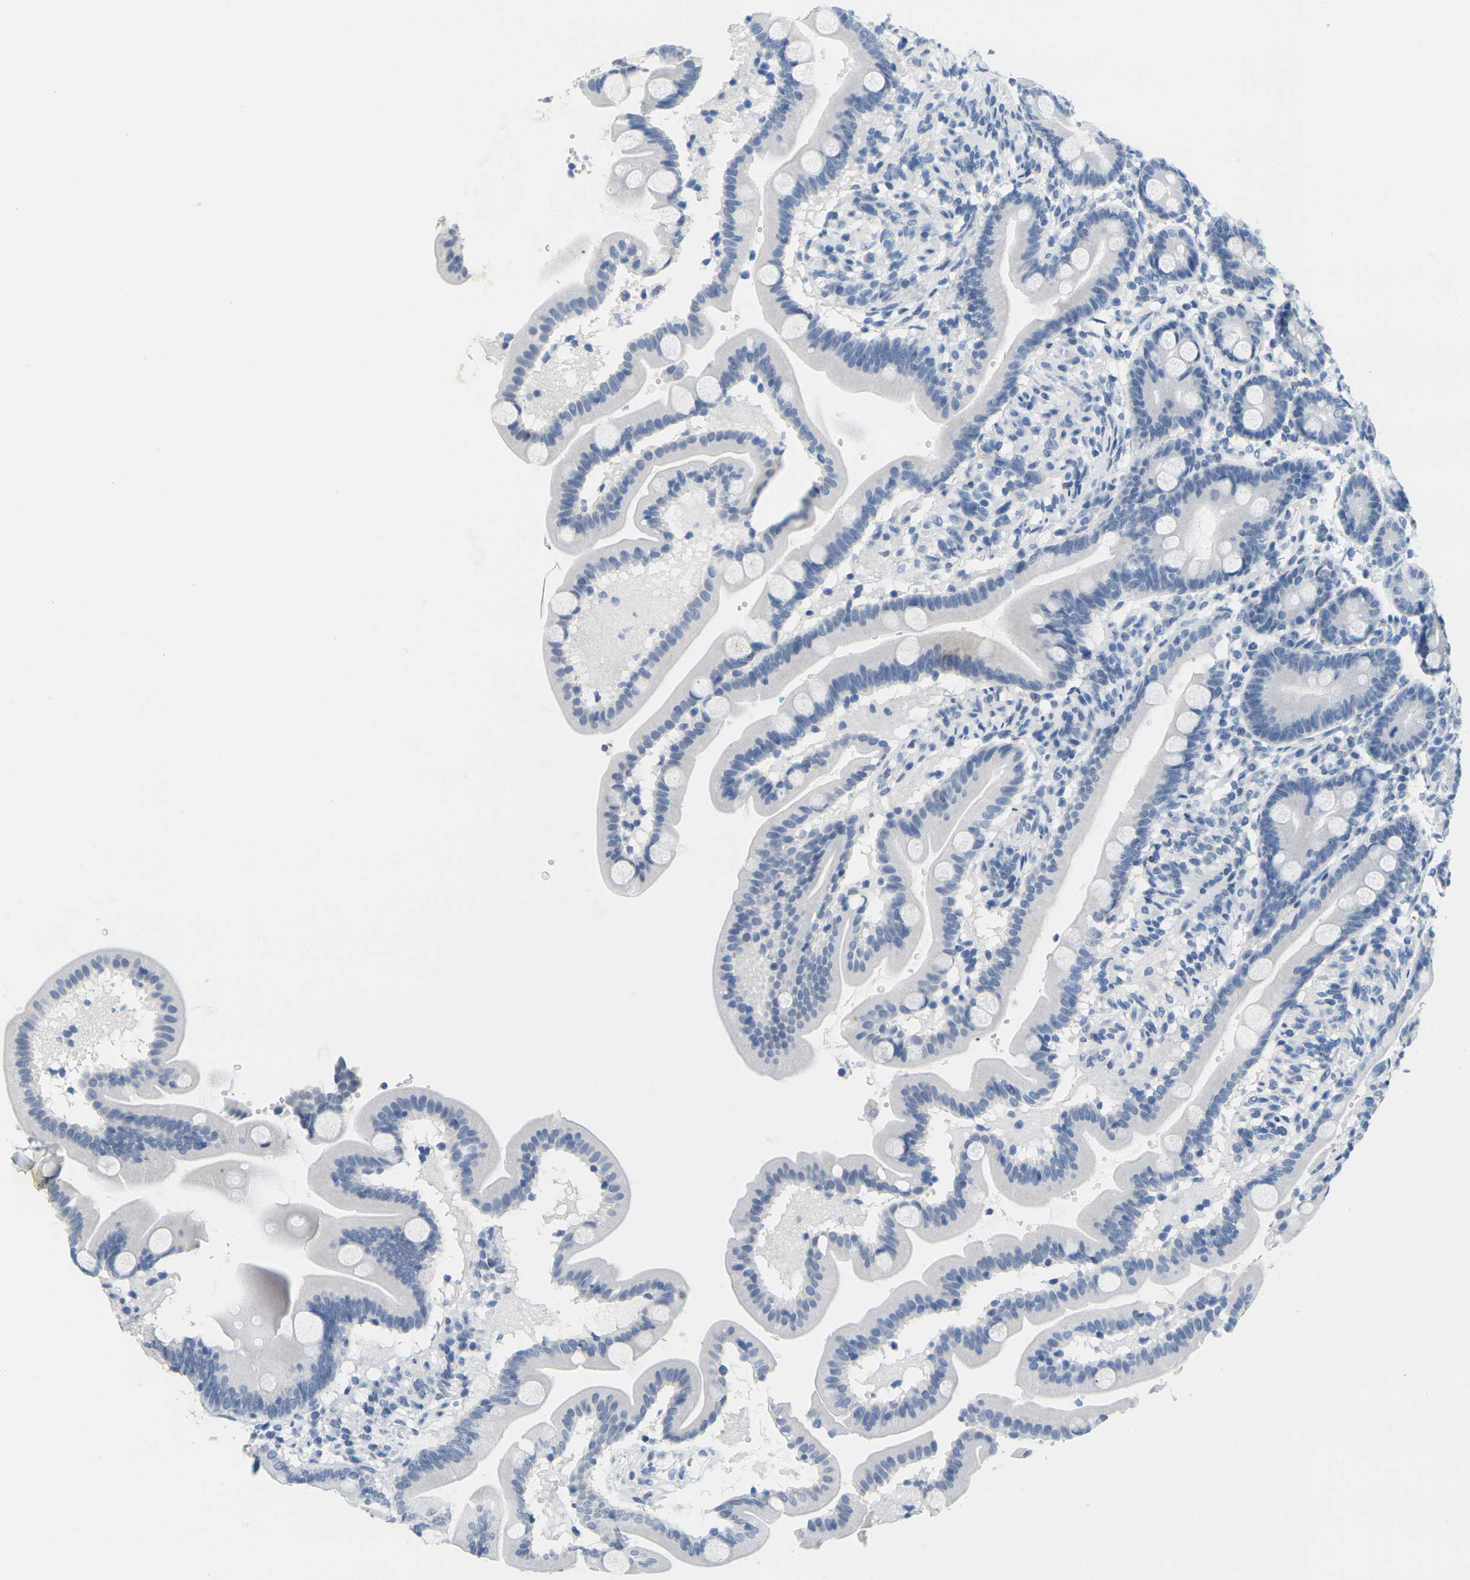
{"staining": {"intensity": "negative", "quantity": "none", "location": "none"}, "tissue": "duodenum", "cell_type": "Glandular cells", "image_type": "normal", "snomed": [{"axis": "morphology", "description": "Normal tissue, NOS"}, {"axis": "topography", "description": "Duodenum"}], "caption": "Immunohistochemical staining of unremarkable human duodenum displays no significant expression in glandular cells.", "gene": "CTAG1A", "patient": {"sex": "male", "age": 54}}